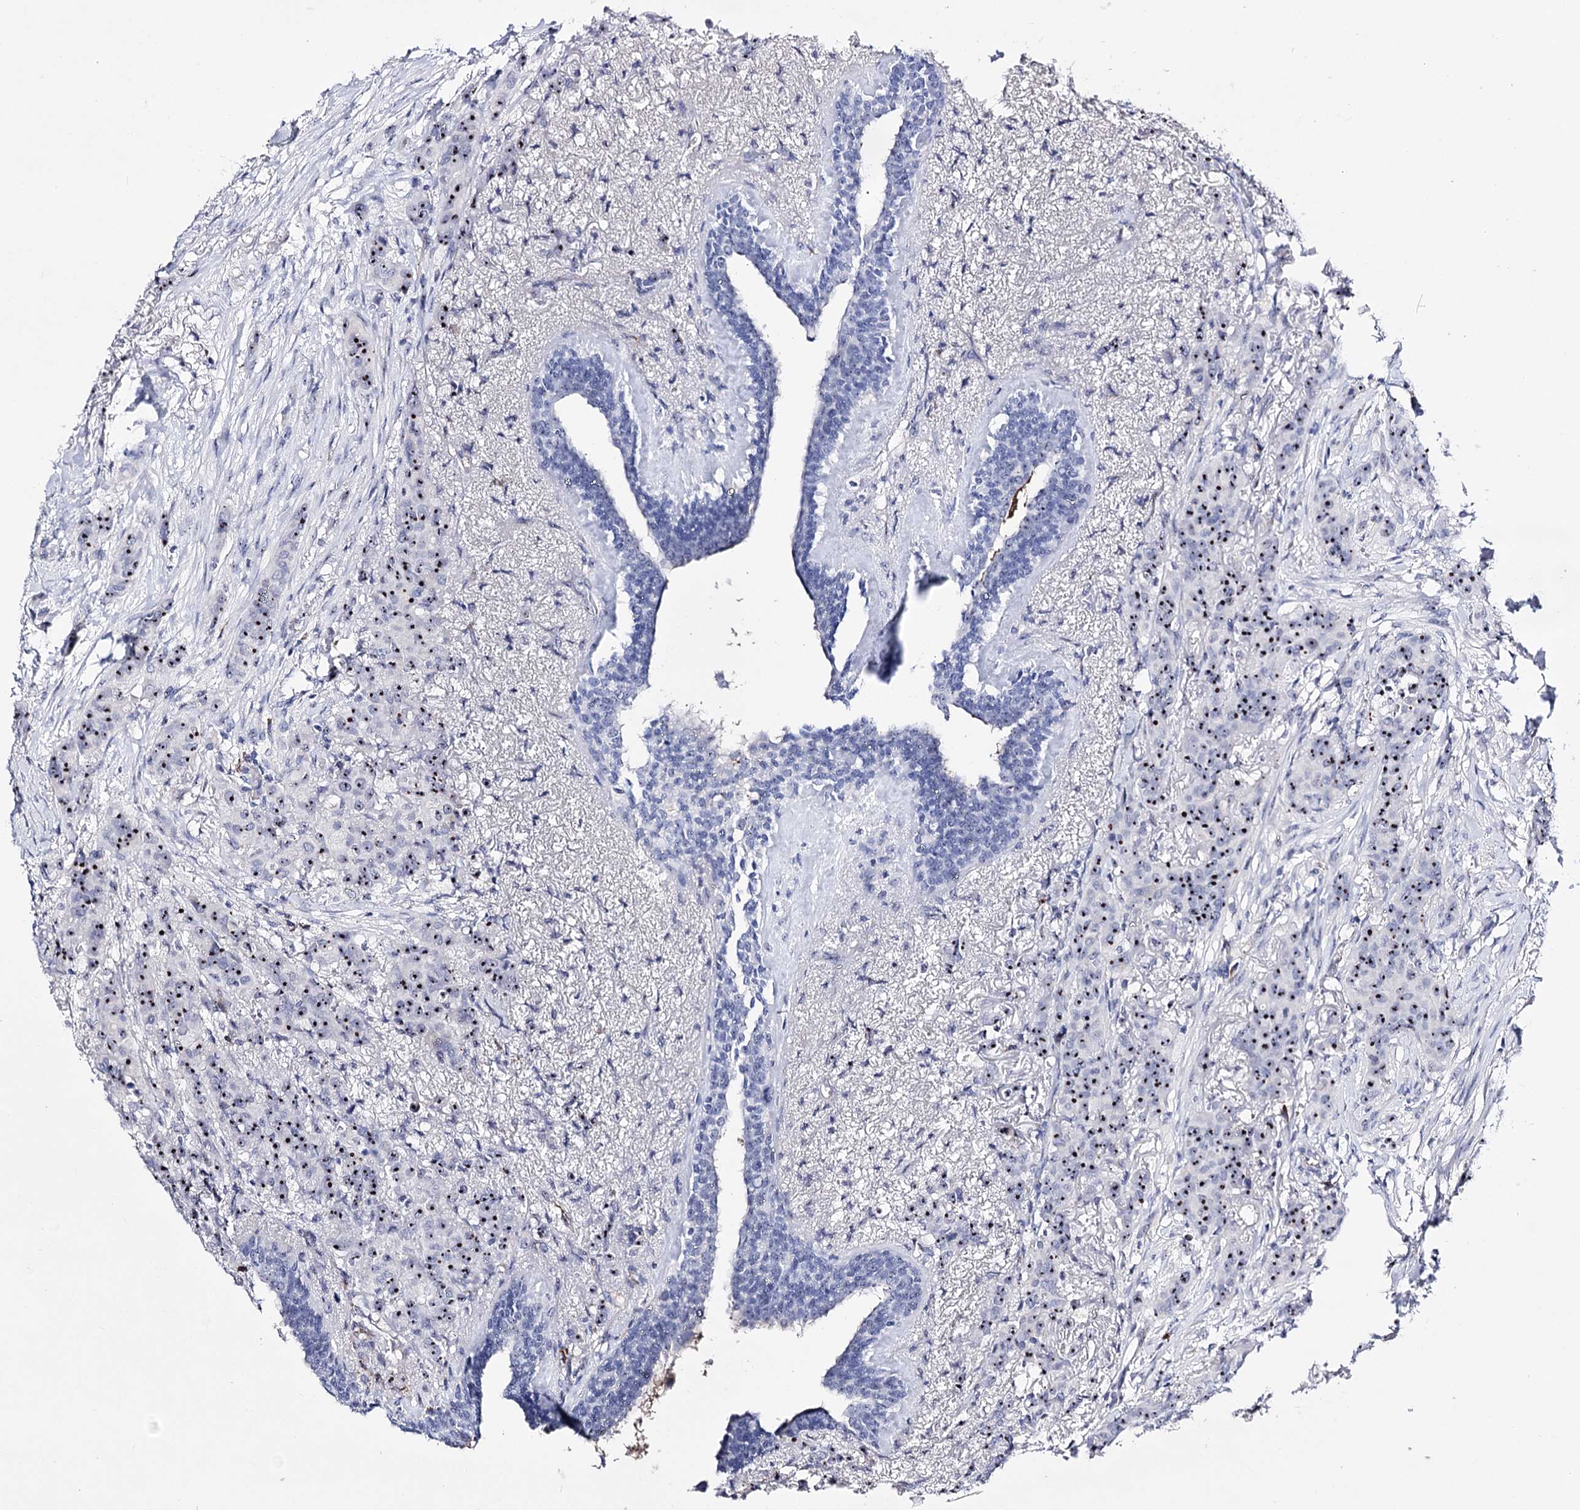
{"staining": {"intensity": "moderate", "quantity": ">75%", "location": "nuclear"}, "tissue": "breast cancer", "cell_type": "Tumor cells", "image_type": "cancer", "snomed": [{"axis": "morphology", "description": "Duct carcinoma"}, {"axis": "topography", "description": "Breast"}], "caption": "A brown stain shows moderate nuclear staining of a protein in breast cancer tumor cells.", "gene": "PCGF5", "patient": {"sex": "female", "age": 40}}